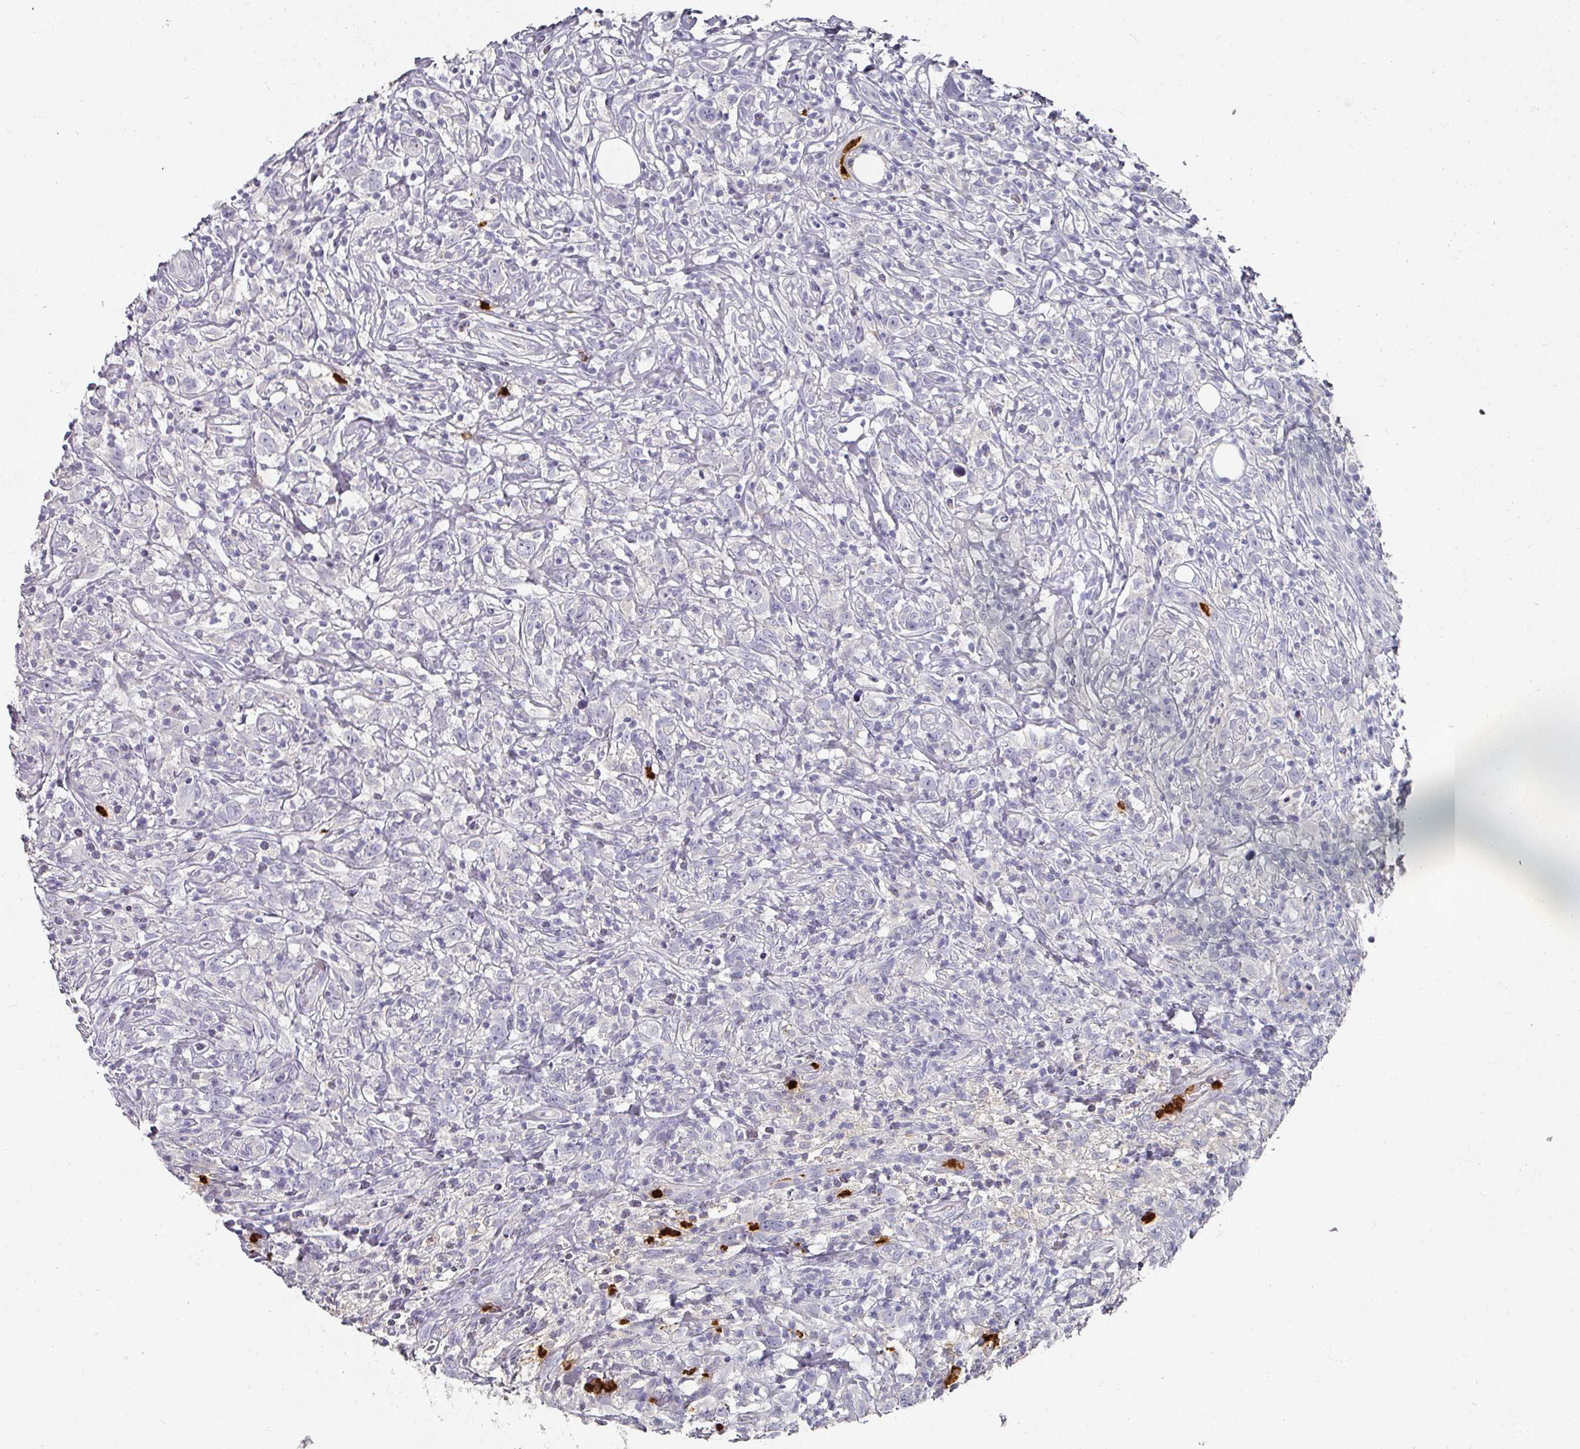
{"staining": {"intensity": "negative", "quantity": "none", "location": "none"}, "tissue": "lymphoma", "cell_type": "Tumor cells", "image_type": "cancer", "snomed": [{"axis": "morphology", "description": "Hodgkin's disease, NOS"}, {"axis": "topography", "description": "No Tissue"}], "caption": "The micrograph exhibits no significant positivity in tumor cells of lymphoma.", "gene": "CAMP", "patient": {"sex": "female", "age": 21}}